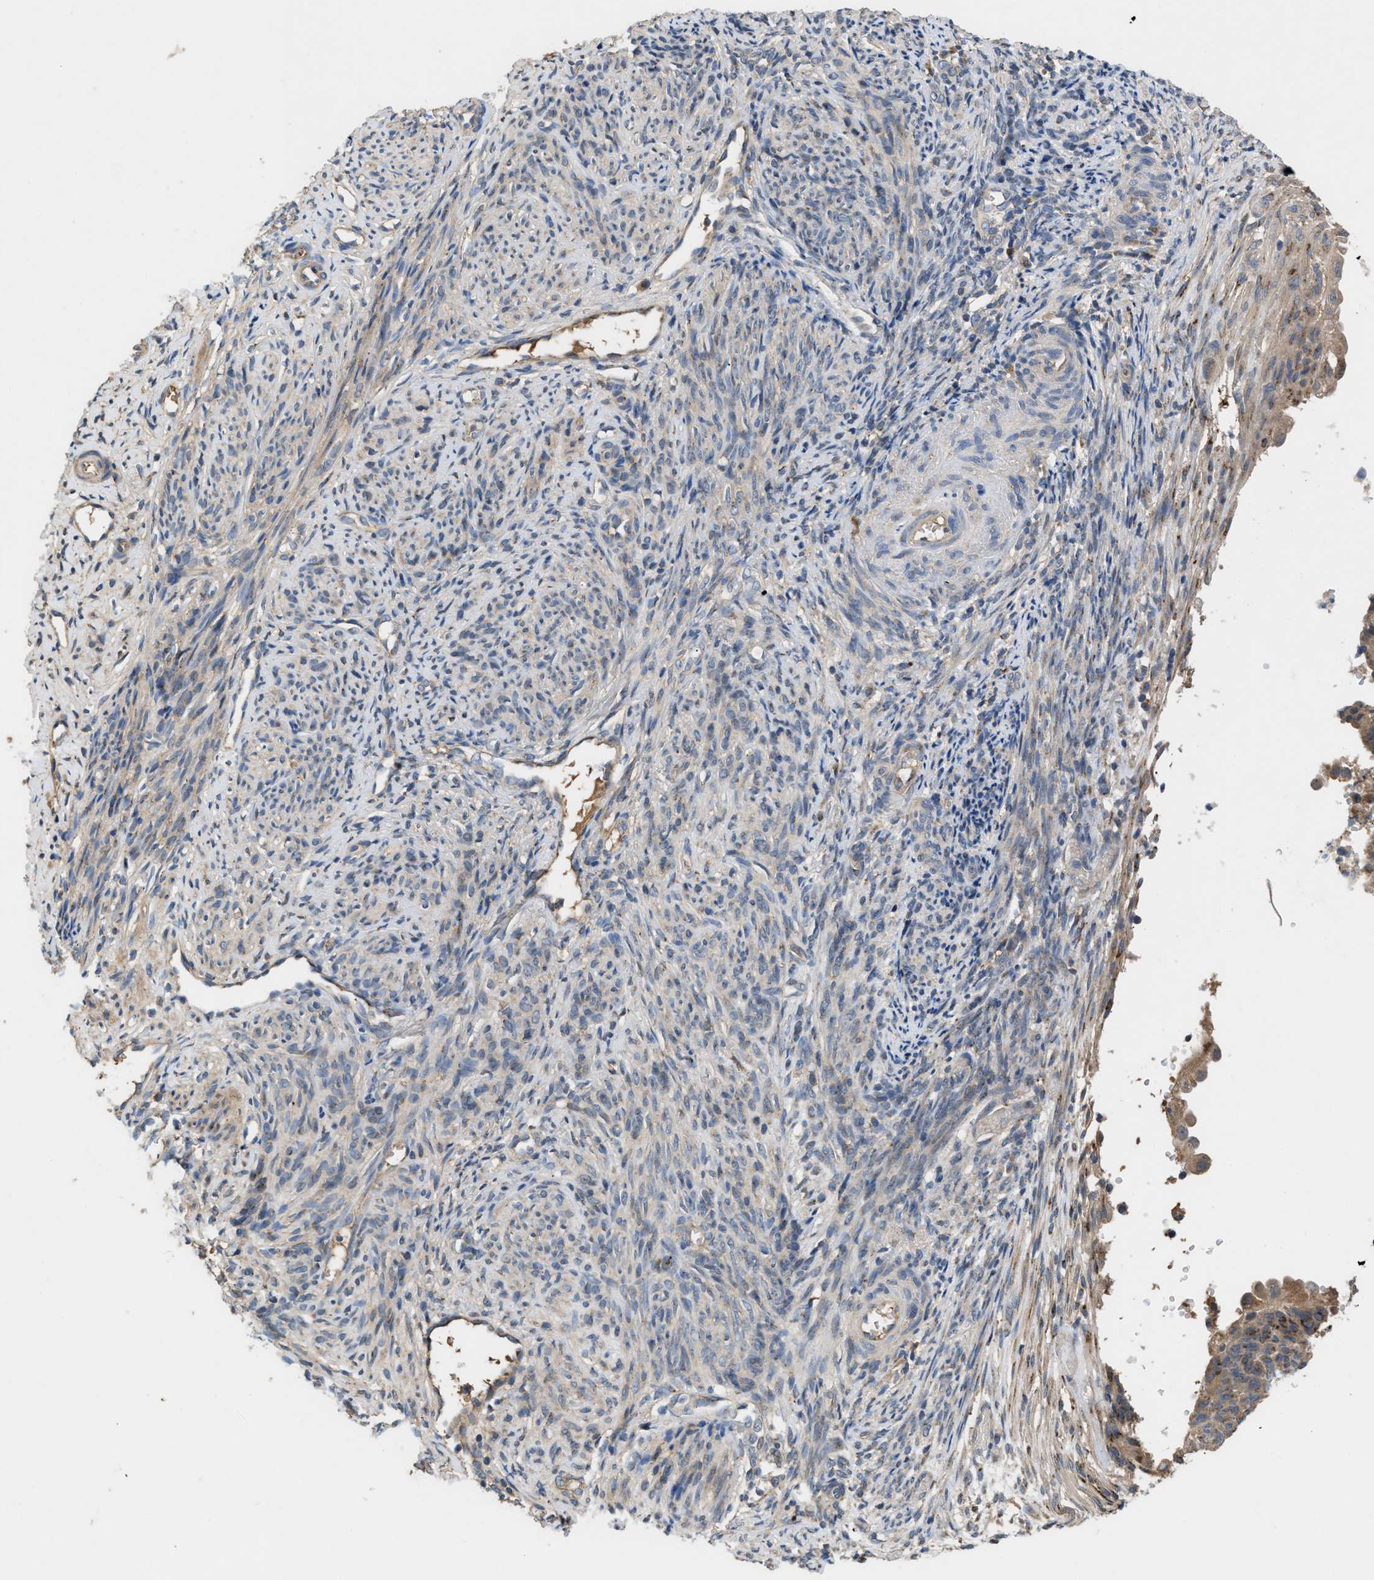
{"staining": {"intensity": "moderate", "quantity": ">75%", "location": "cytoplasmic/membranous"}, "tissue": "endometrial cancer", "cell_type": "Tumor cells", "image_type": "cancer", "snomed": [{"axis": "morphology", "description": "Adenocarcinoma, NOS"}, {"axis": "topography", "description": "Endometrium"}], "caption": "DAB (3,3'-diaminobenzidine) immunohistochemical staining of endometrial adenocarcinoma reveals moderate cytoplasmic/membranous protein expression in approximately >75% of tumor cells. Immunohistochemistry stains the protein in brown and the nuclei are stained blue.", "gene": "SIK2", "patient": {"sex": "female", "age": 58}}